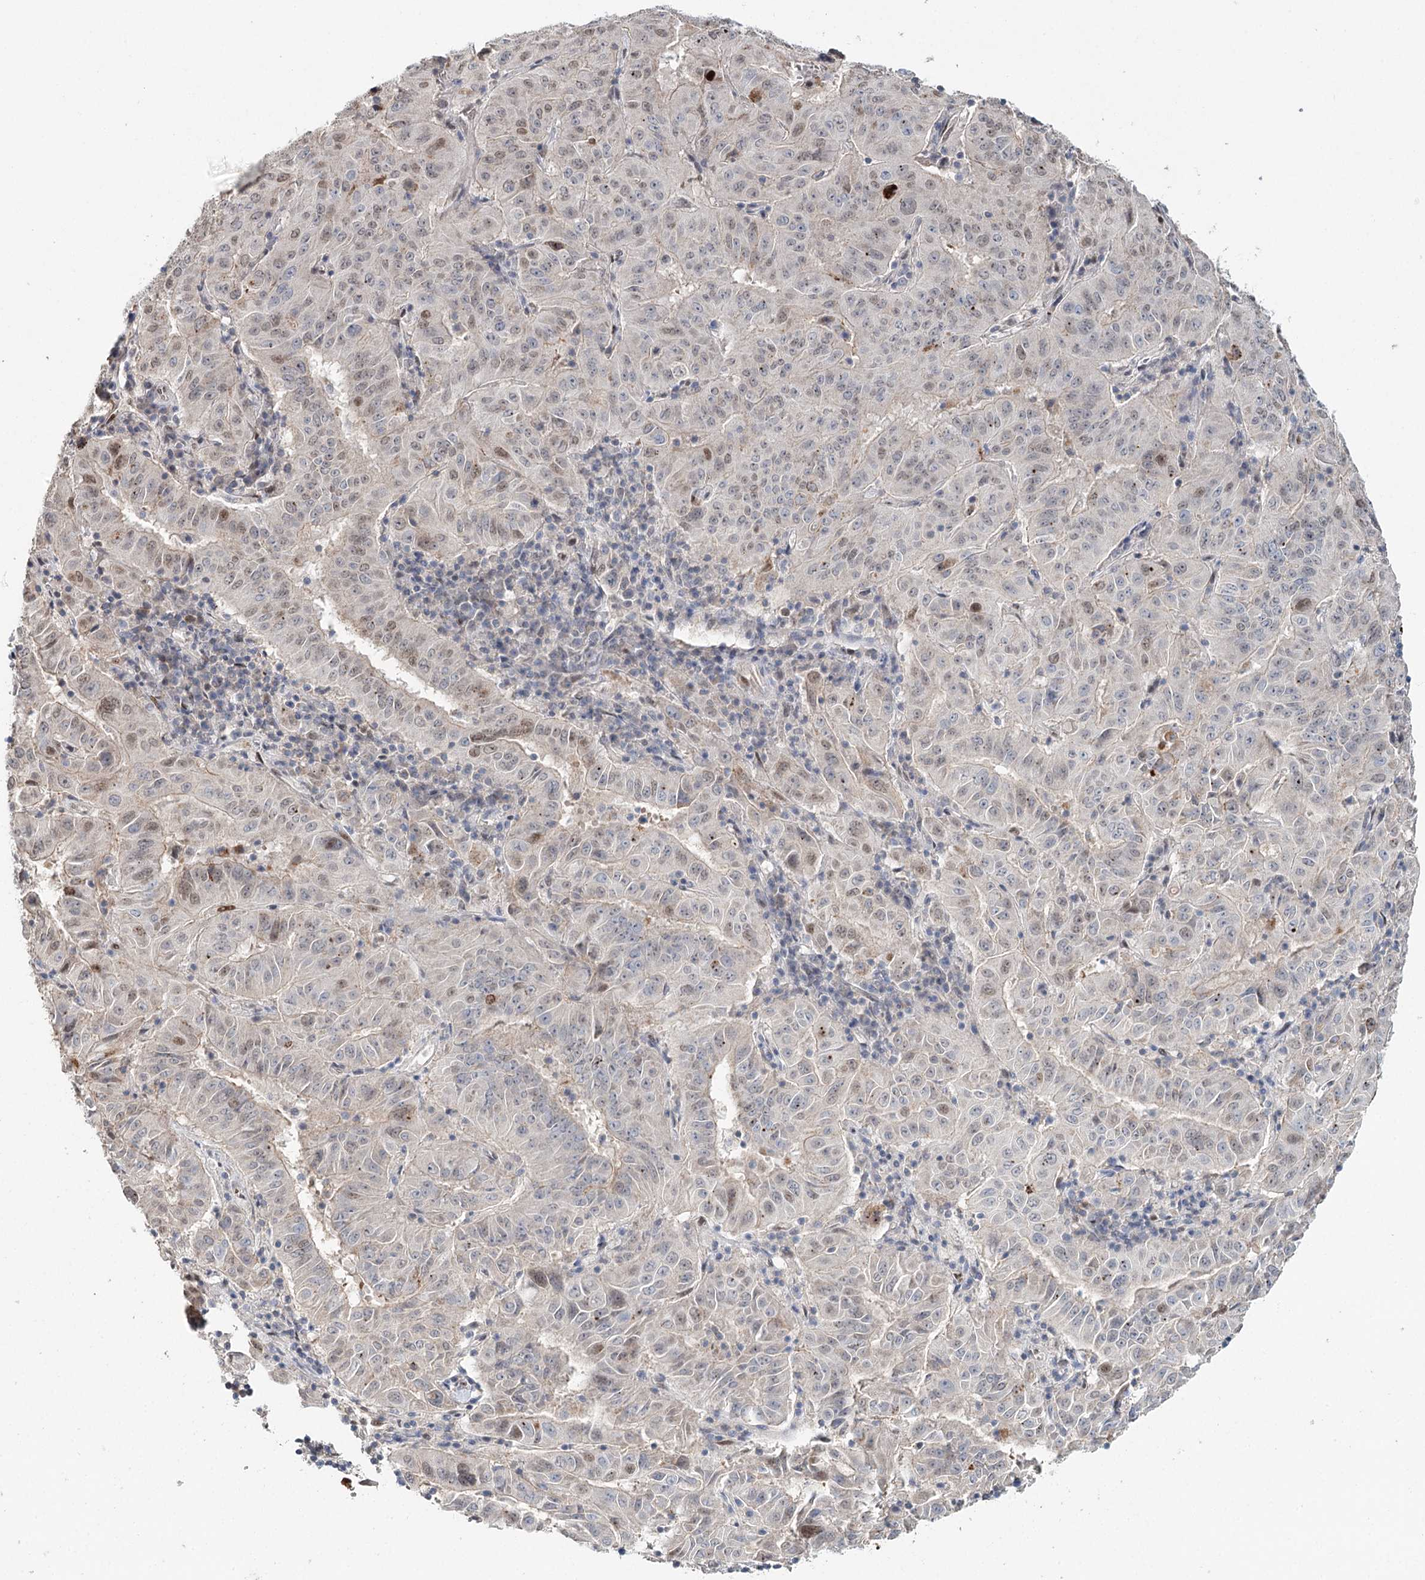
{"staining": {"intensity": "moderate", "quantity": "<25%", "location": "nuclear"}, "tissue": "pancreatic cancer", "cell_type": "Tumor cells", "image_type": "cancer", "snomed": [{"axis": "morphology", "description": "Adenocarcinoma, NOS"}, {"axis": "topography", "description": "Pancreas"}], "caption": "A brown stain highlights moderate nuclear expression of a protein in human pancreatic cancer (adenocarcinoma) tumor cells. (DAB IHC with brightfield microscopy, high magnification).", "gene": "RPS27A", "patient": {"sex": "male", "age": 63}}